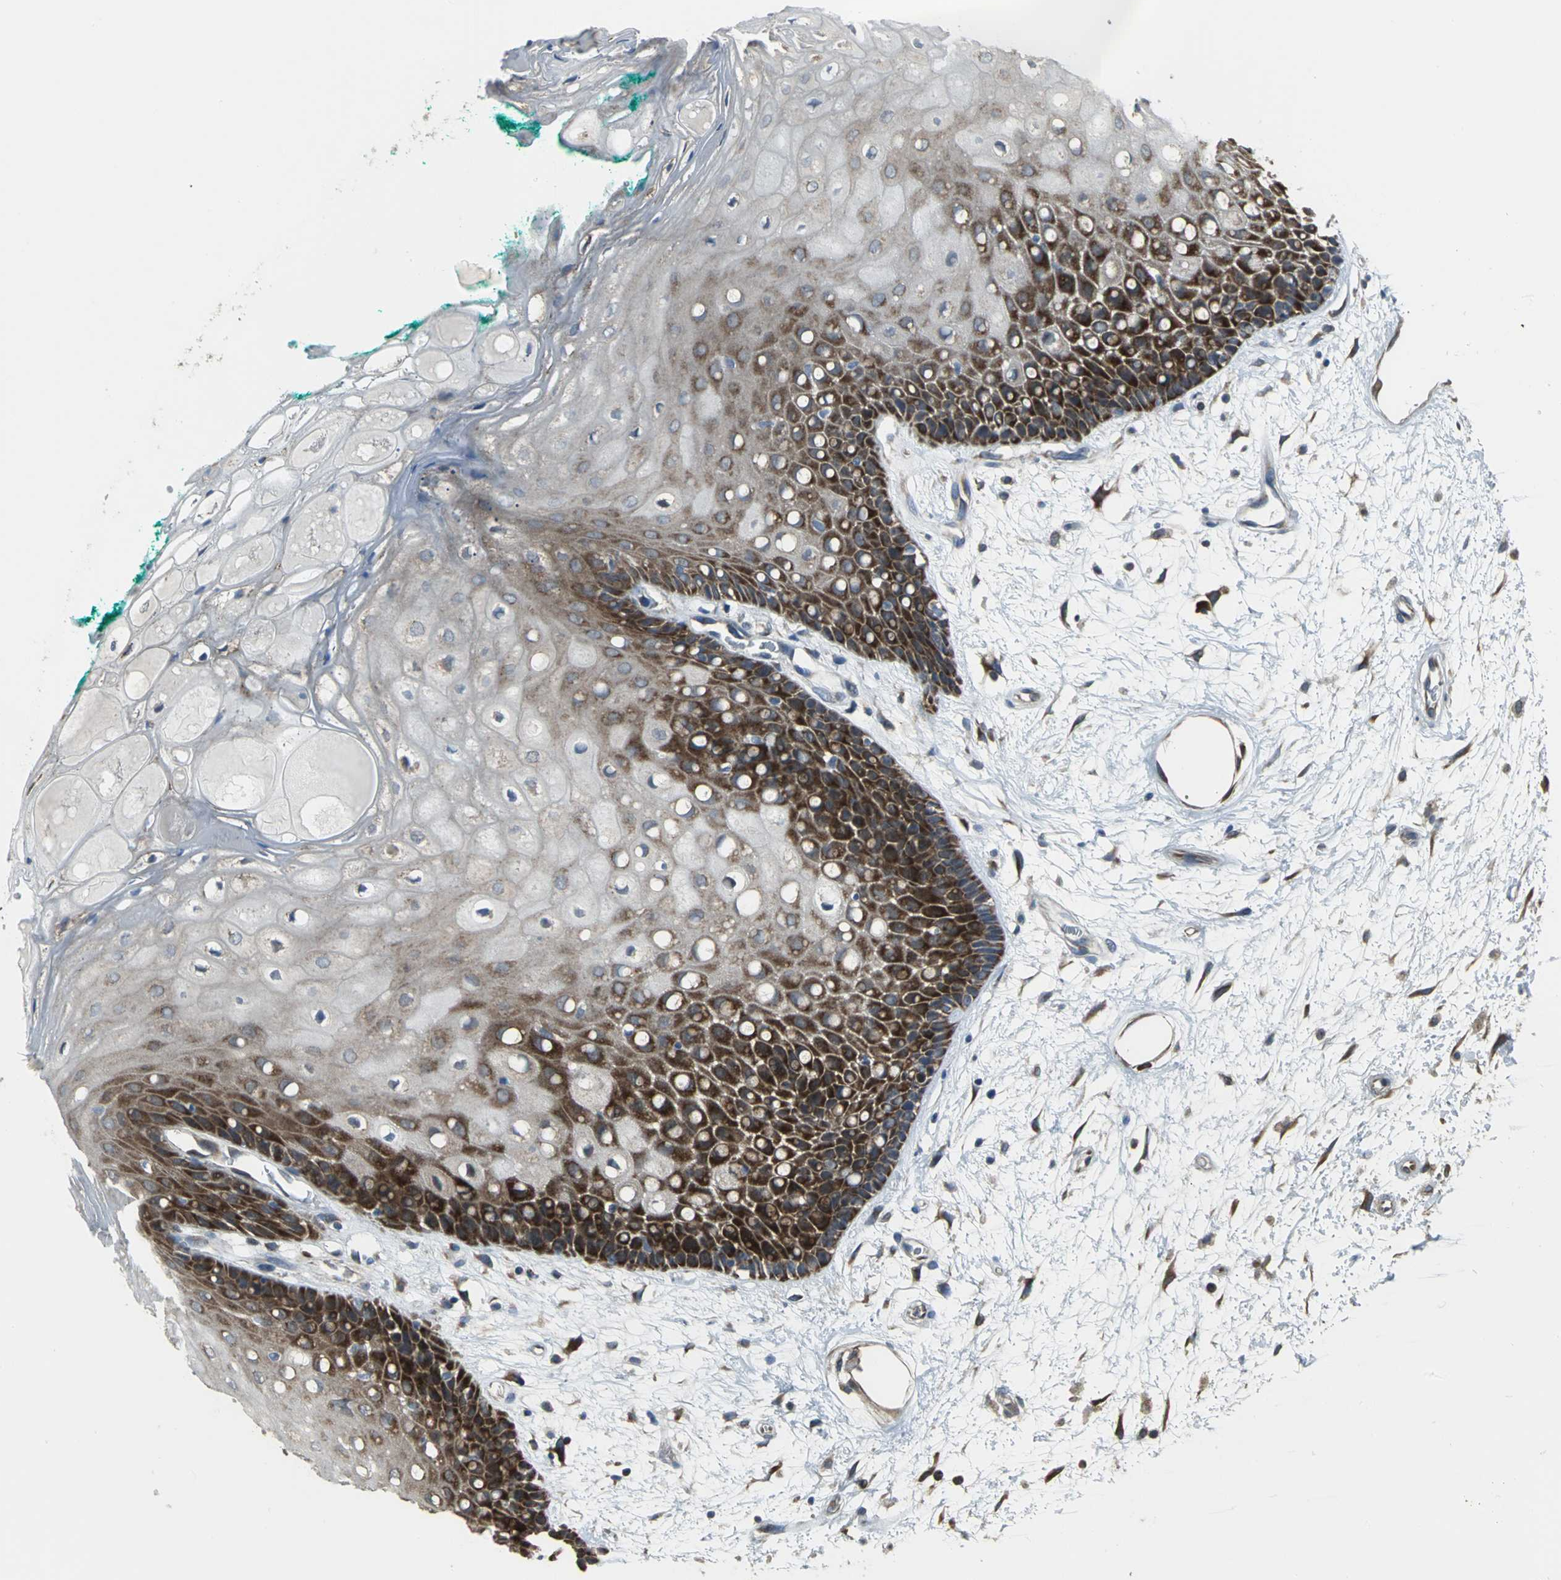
{"staining": {"intensity": "moderate", "quantity": "25%-75%", "location": "cytoplasmic/membranous"}, "tissue": "oral mucosa", "cell_type": "Squamous epithelial cells", "image_type": "normal", "snomed": [{"axis": "morphology", "description": "Normal tissue, NOS"}, {"axis": "morphology", "description": "Squamous cell carcinoma, NOS"}, {"axis": "topography", "description": "Skeletal muscle"}, {"axis": "topography", "description": "Oral tissue"}, {"axis": "topography", "description": "Head-Neck"}], "caption": "Oral mucosa stained with DAB immunohistochemistry shows medium levels of moderate cytoplasmic/membranous positivity in approximately 25%-75% of squamous epithelial cells. The staining is performed using DAB brown chromogen to label protein expression. The nuclei are counter-stained blue using hematoxylin.", "gene": "EIF5A", "patient": {"sex": "female", "age": 84}}